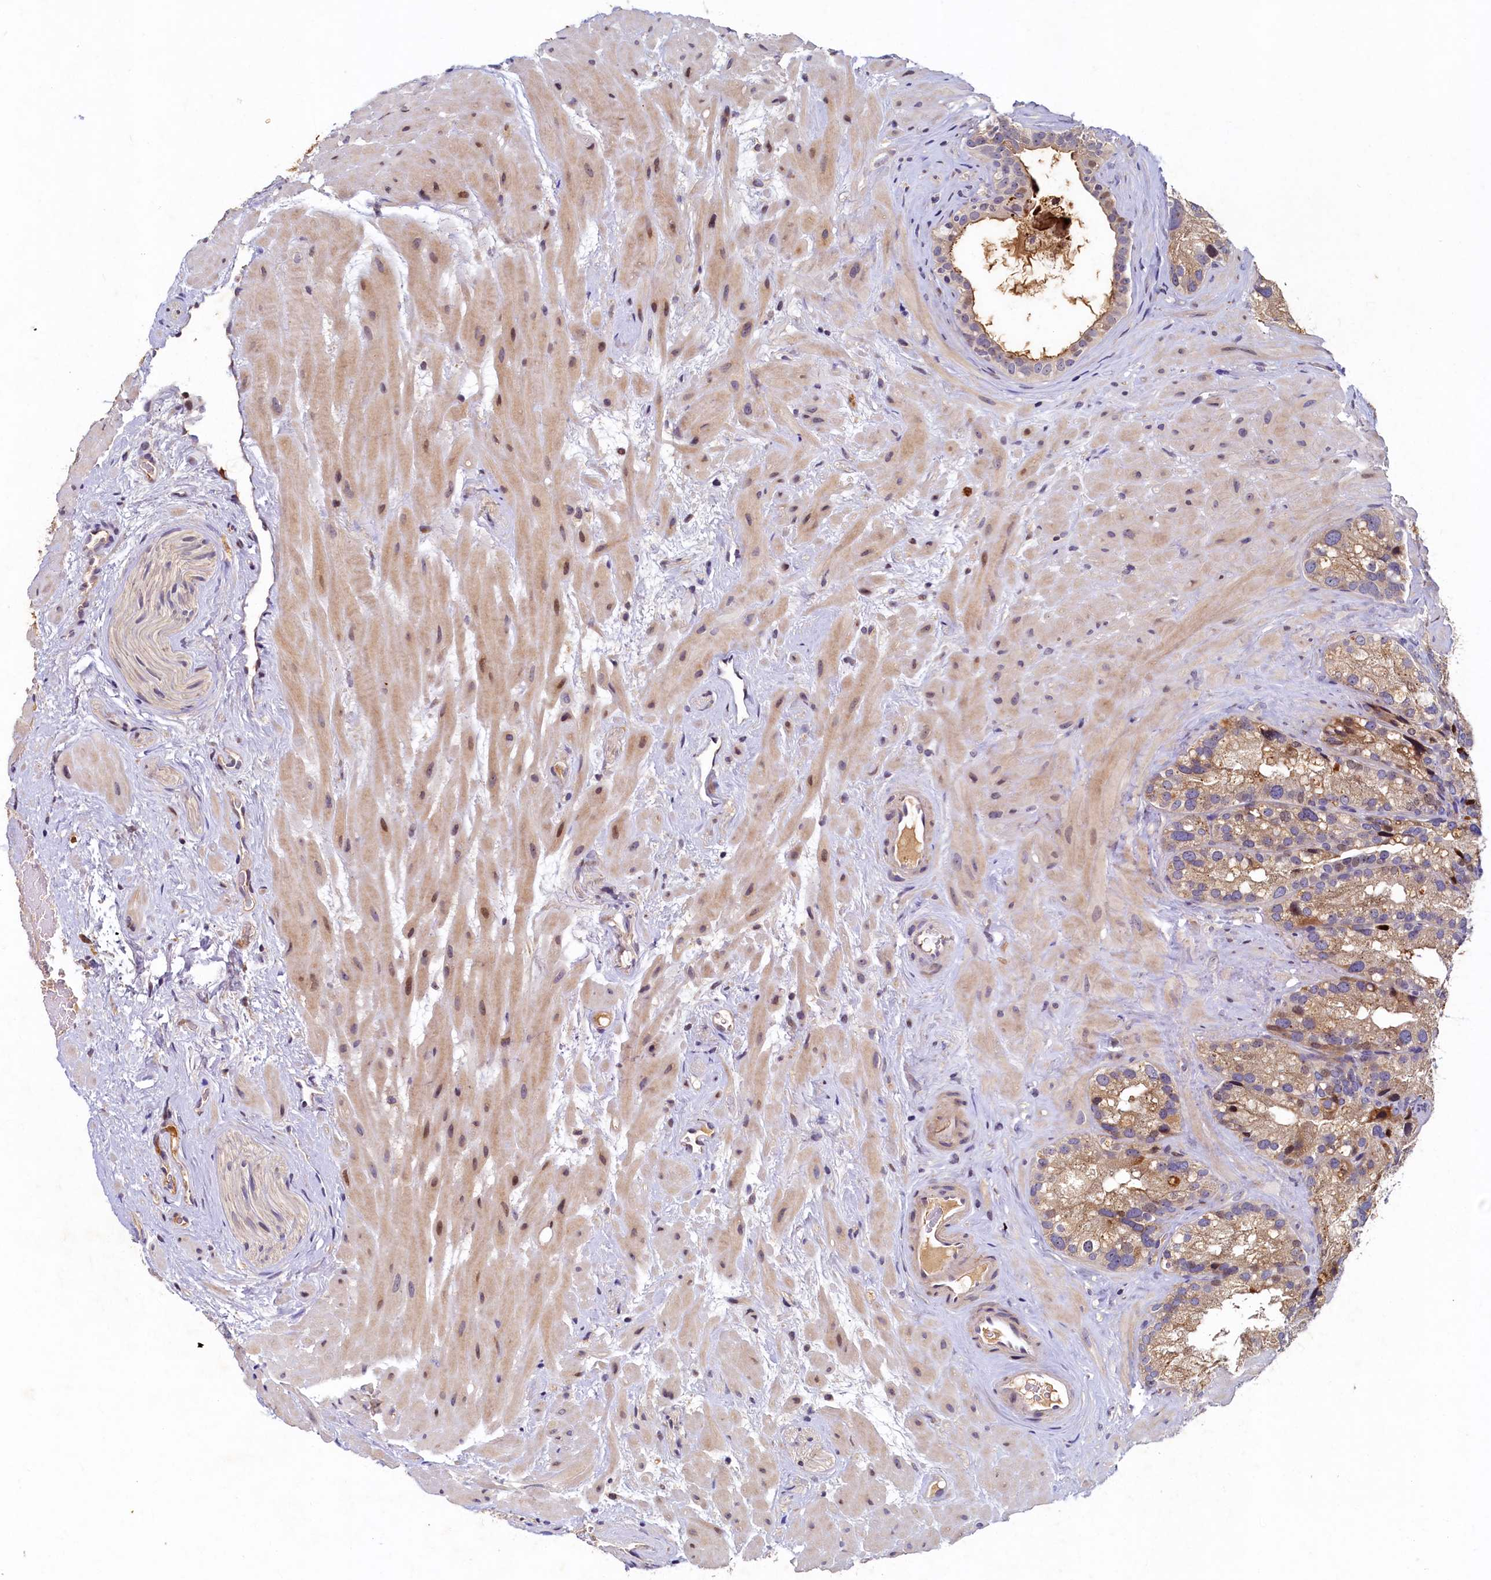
{"staining": {"intensity": "weak", "quantity": ">75%", "location": "cytoplasmic/membranous"}, "tissue": "seminal vesicle", "cell_type": "Glandular cells", "image_type": "normal", "snomed": [{"axis": "morphology", "description": "Normal tissue, NOS"}, {"axis": "topography", "description": "Prostate"}, {"axis": "topography", "description": "Seminal veicle"}], "caption": "IHC histopathology image of normal seminal vesicle: seminal vesicle stained using immunohistochemistry (IHC) reveals low levels of weak protein expression localized specifically in the cytoplasmic/membranous of glandular cells, appearing as a cytoplasmic/membranous brown color.", "gene": "LATS2", "patient": {"sex": "male", "age": 68}}